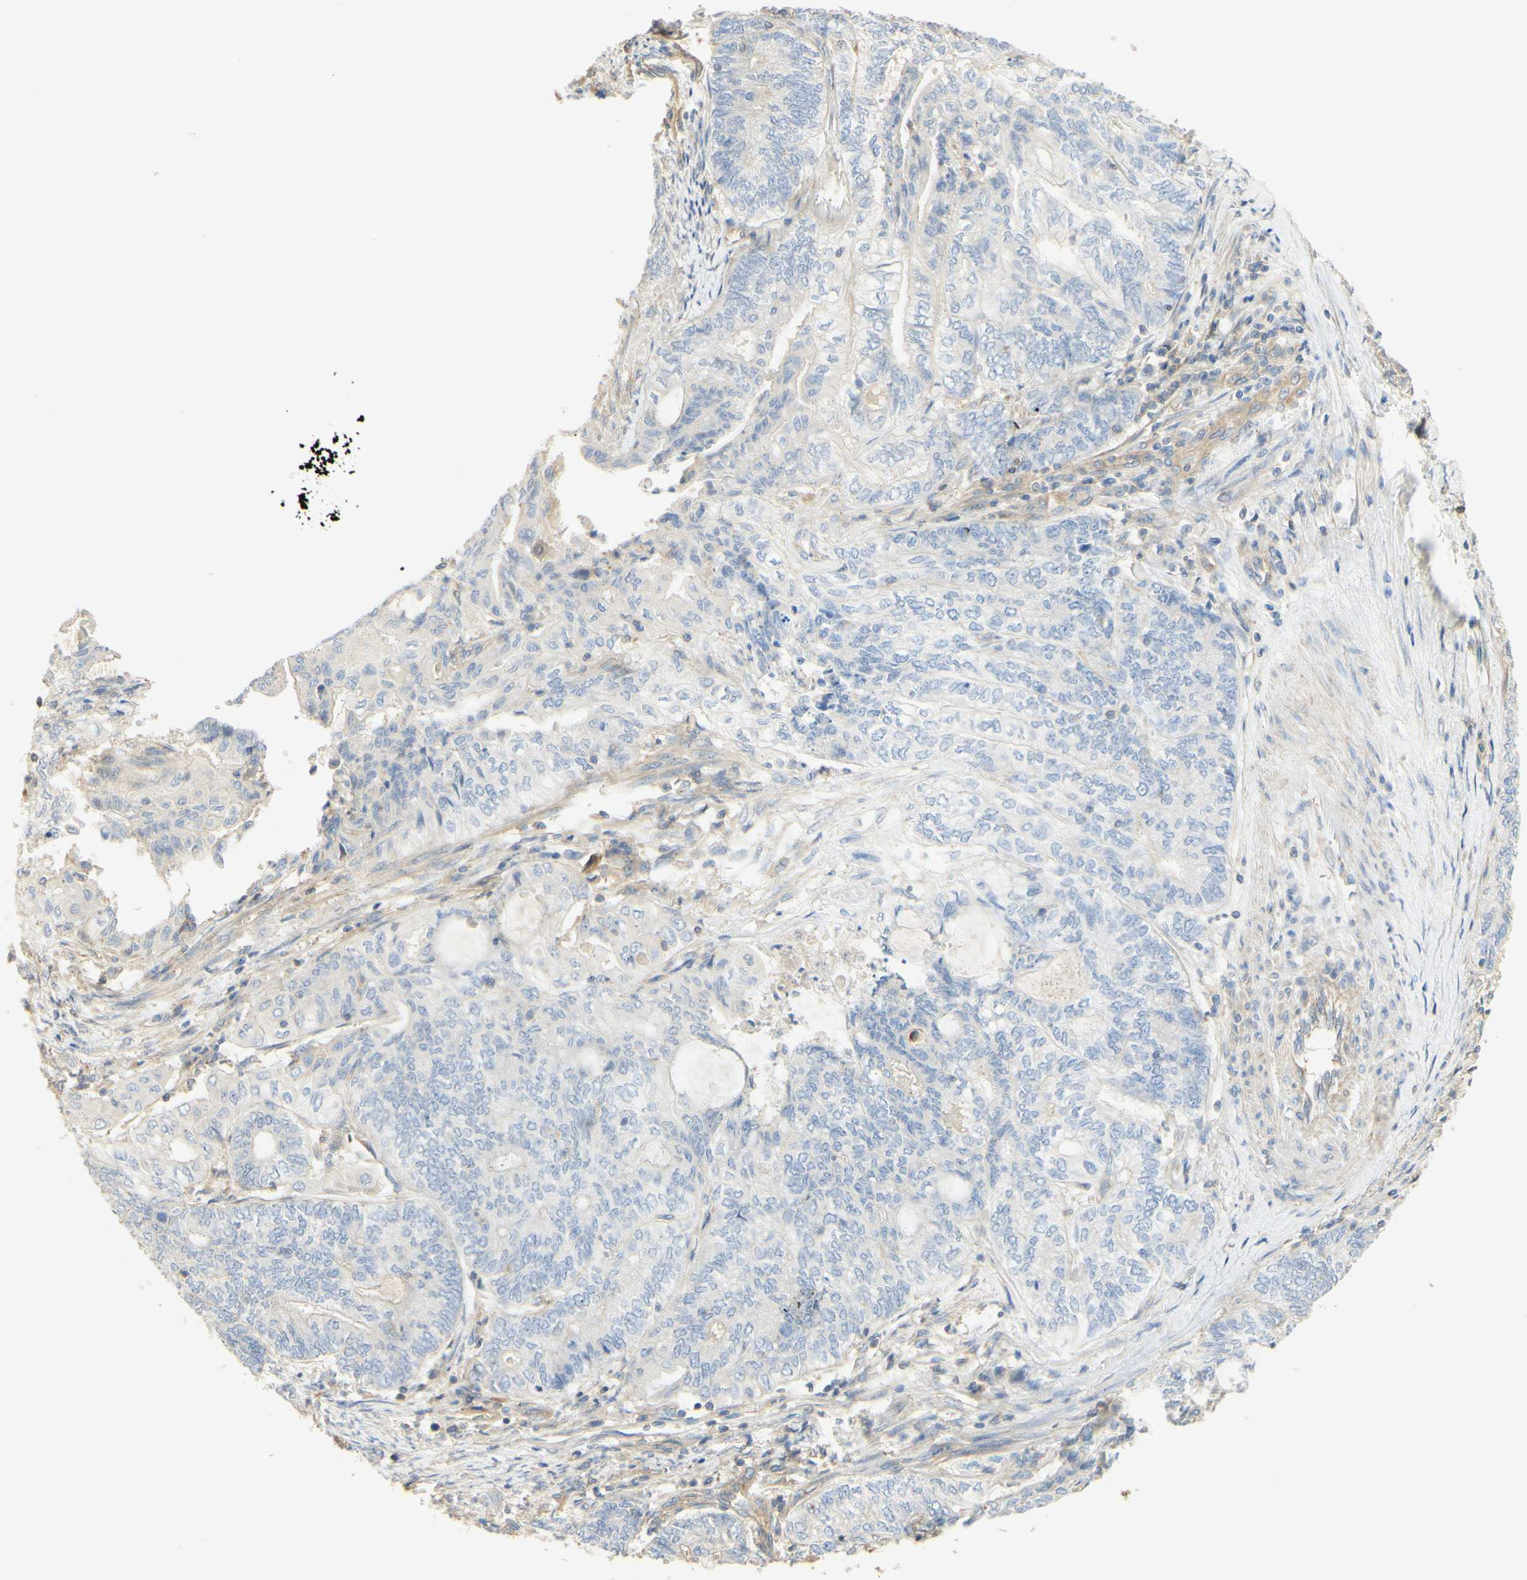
{"staining": {"intensity": "negative", "quantity": "none", "location": "none"}, "tissue": "endometrial cancer", "cell_type": "Tumor cells", "image_type": "cancer", "snomed": [{"axis": "morphology", "description": "Adenocarcinoma, NOS"}, {"axis": "topography", "description": "Uterus"}, {"axis": "topography", "description": "Endometrium"}], "caption": "Immunohistochemical staining of adenocarcinoma (endometrial) demonstrates no significant positivity in tumor cells. (Brightfield microscopy of DAB (3,3'-diaminobenzidine) immunohistochemistry (IHC) at high magnification).", "gene": "IKBKG", "patient": {"sex": "female", "age": 70}}